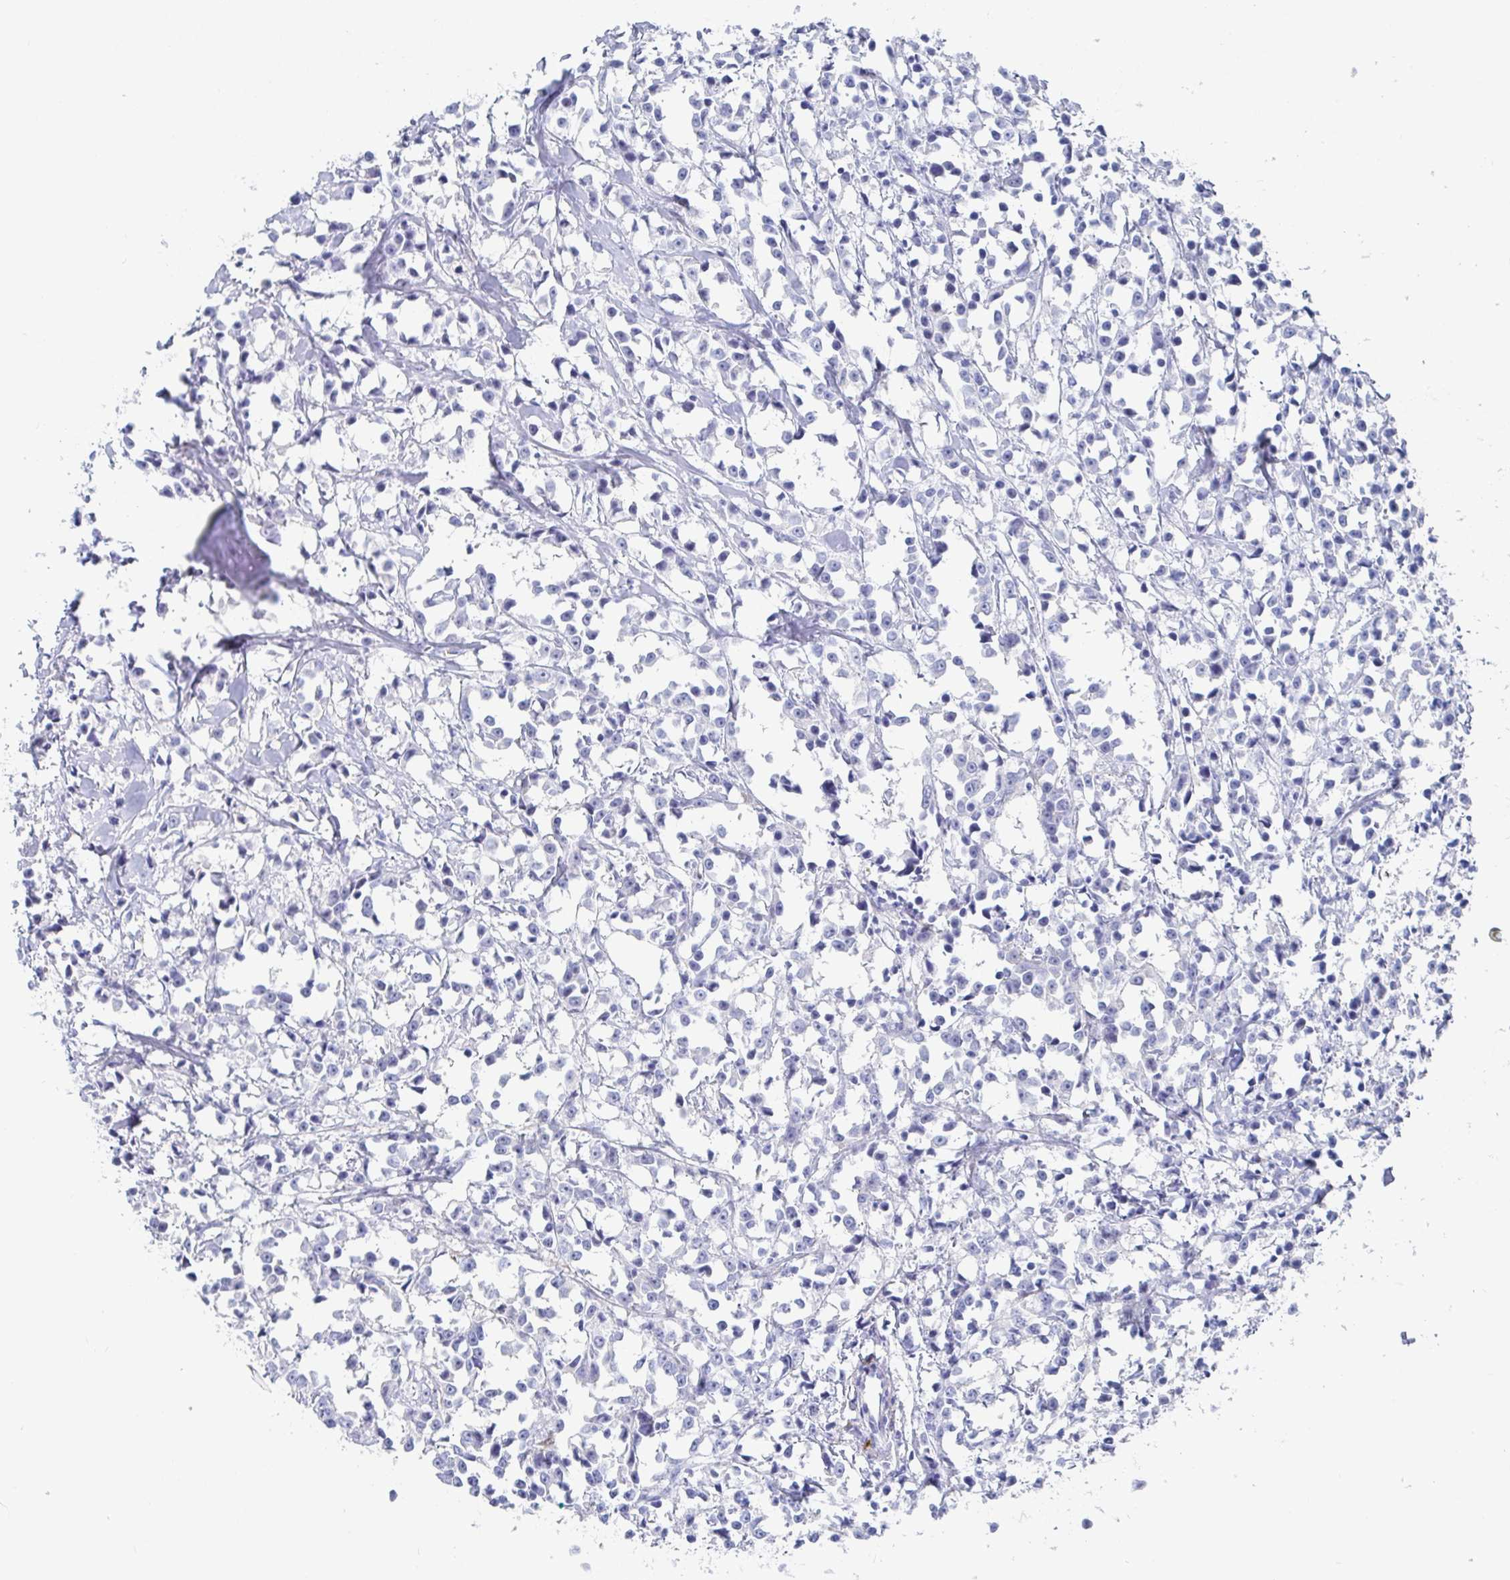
{"staining": {"intensity": "negative", "quantity": "none", "location": "none"}, "tissue": "breast cancer", "cell_type": "Tumor cells", "image_type": "cancer", "snomed": [{"axis": "morphology", "description": "Duct carcinoma"}, {"axis": "topography", "description": "Breast"}], "caption": "Immunohistochemical staining of human breast cancer (invasive ductal carcinoma) demonstrates no significant positivity in tumor cells.", "gene": "OR2A4", "patient": {"sex": "female", "age": 80}}